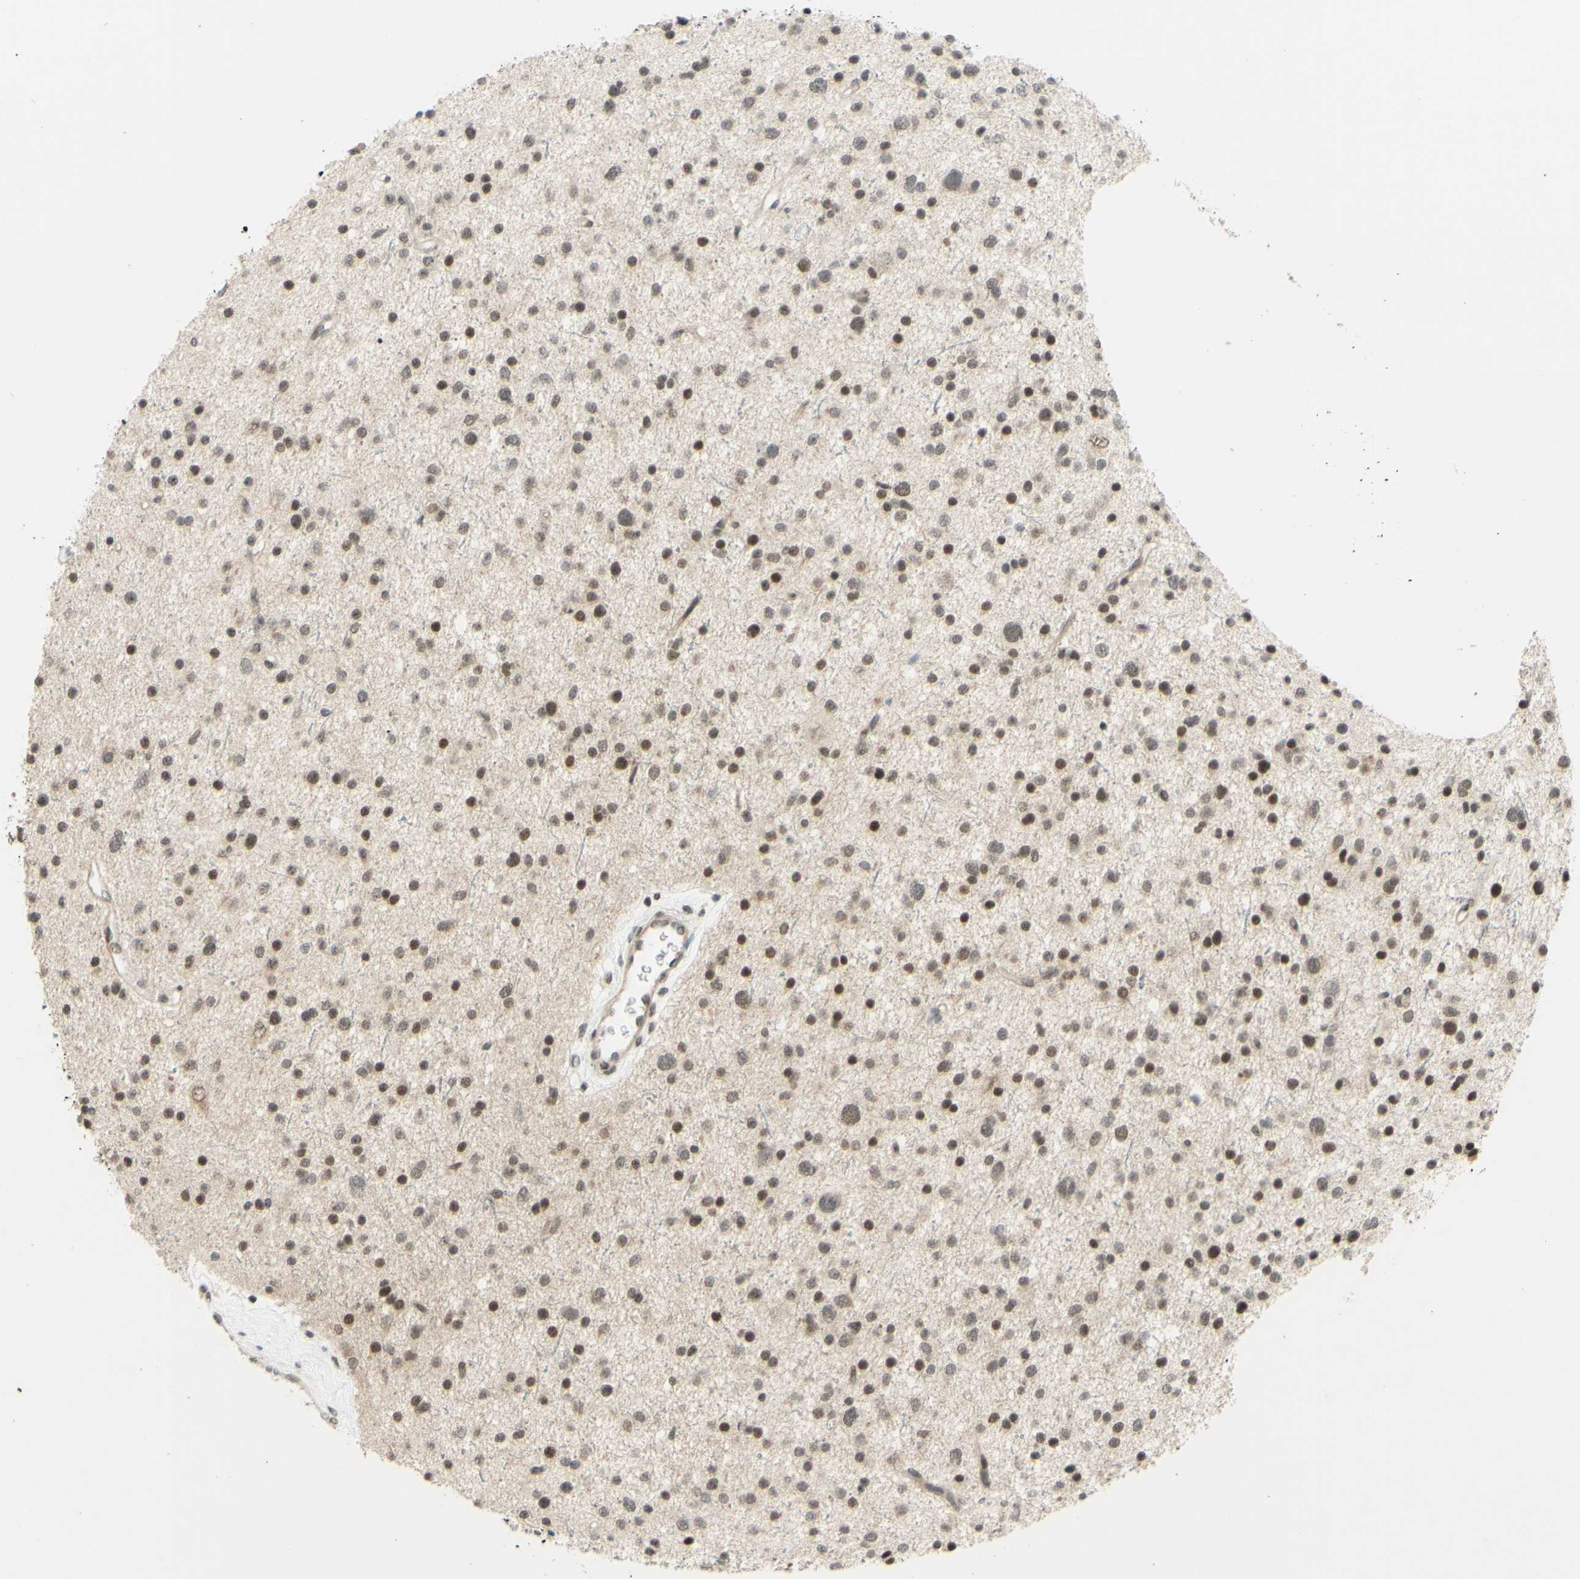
{"staining": {"intensity": "moderate", "quantity": ">75%", "location": "nuclear"}, "tissue": "glioma", "cell_type": "Tumor cells", "image_type": "cancer", "snomed": [{"axis": "morphology", "description": "Glioma, malignant, Low grade"}, {"axis": "topography", "description": "Brain"}], "caption": "A high-resolution histopathology image shows immunohistochemistry (IHC) staining of malignant low-grade glioma, which exhibits moderate nuclear staining in about >75% of tumor cells.", "gene": "SMARCB1", "patient": {"sex": "female", "age": 37}}